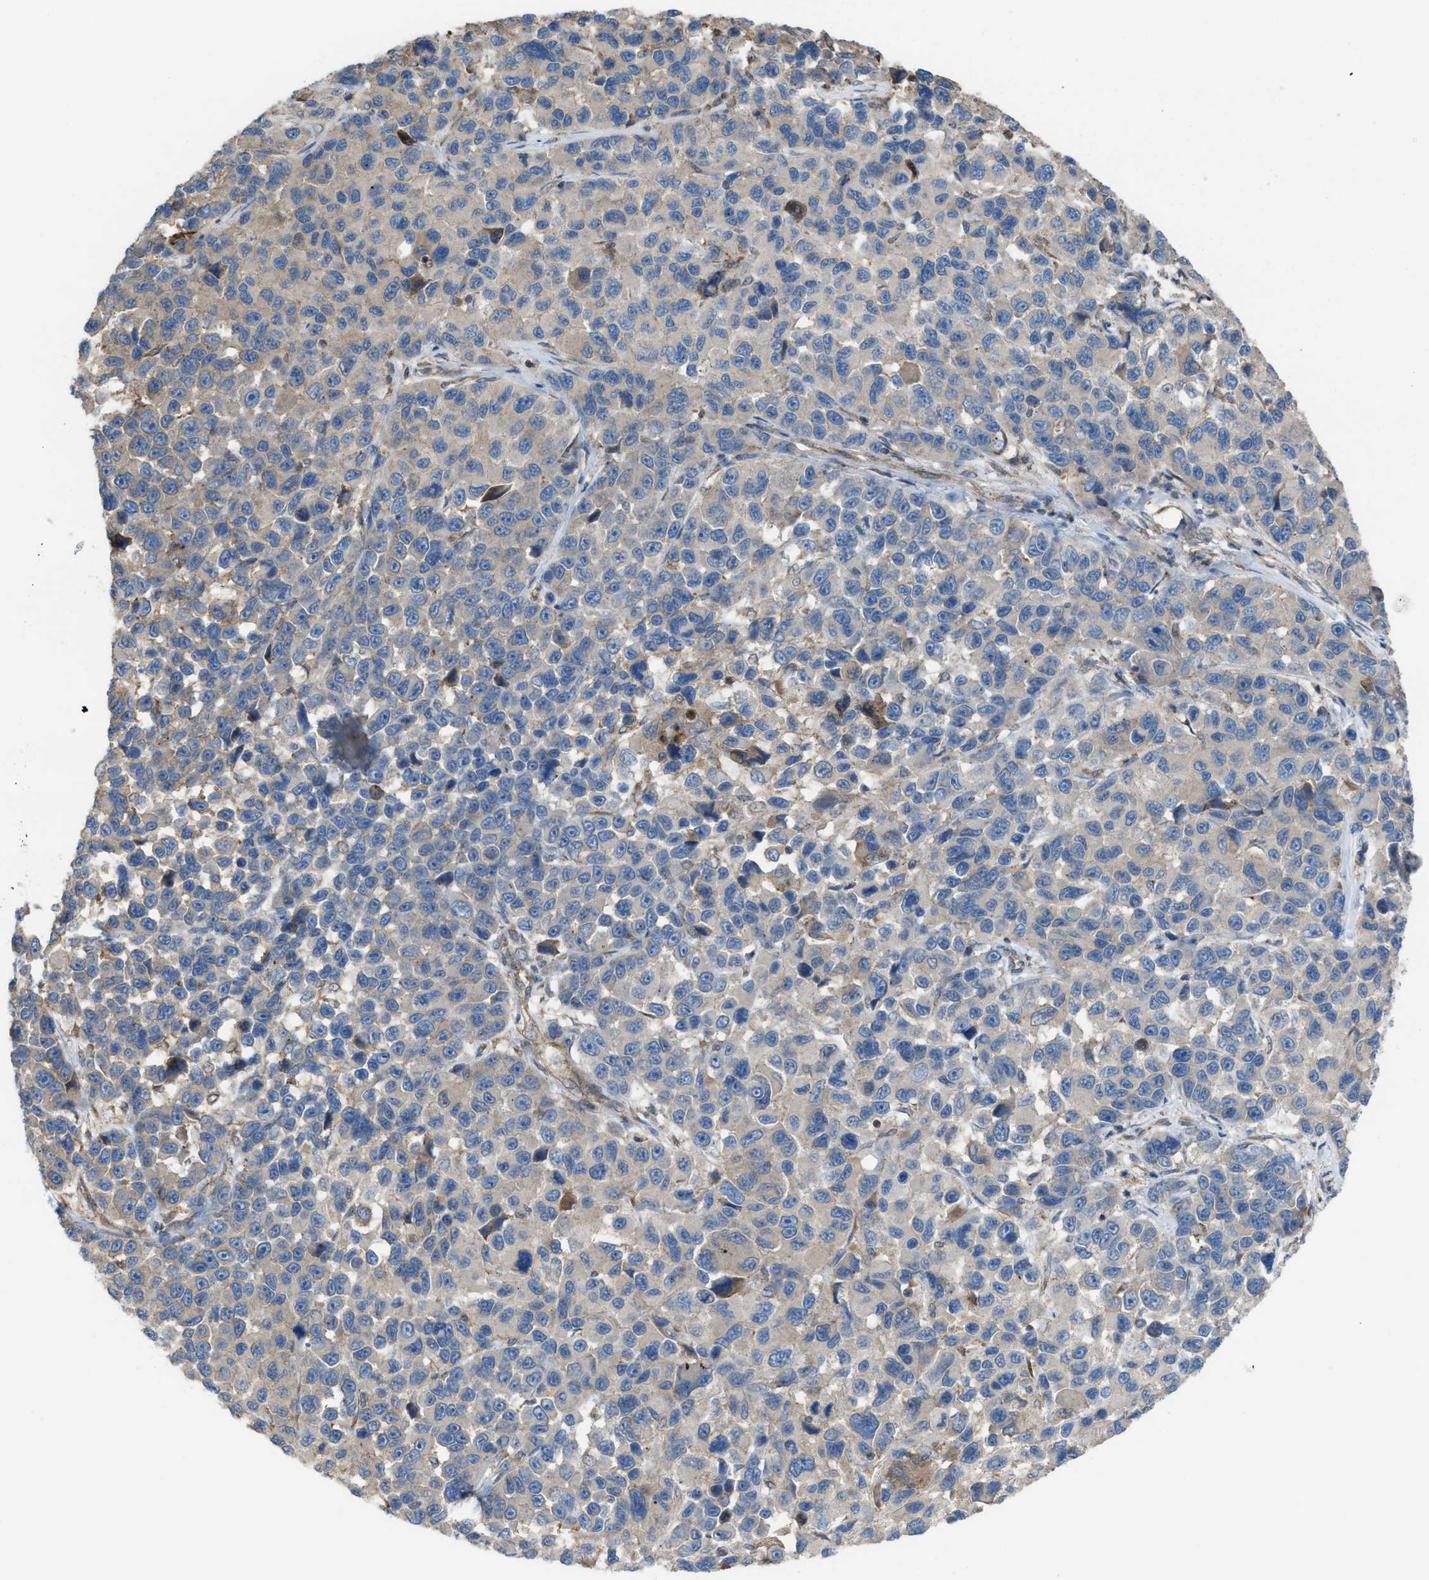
{"staining": {"intensity": "moderate", "quantity": "<25%", "location": "cytoplasmic/membranous"}, "tissue": "melanoma", "cell_type": "Tumor cells", "image_type": "cancer", "snomed": [{"axis": "morphology", "description": "Malignant melanoma, NOS"}, {"axis": "topography", "description": "Skin"}], "caption": "Melanoma stained for a protein demonstrates moderate cytoplasmic/membranous positivity in tumor cells.", "gene": "PLAA", "patient": {"sex": "male", "age": 53}}